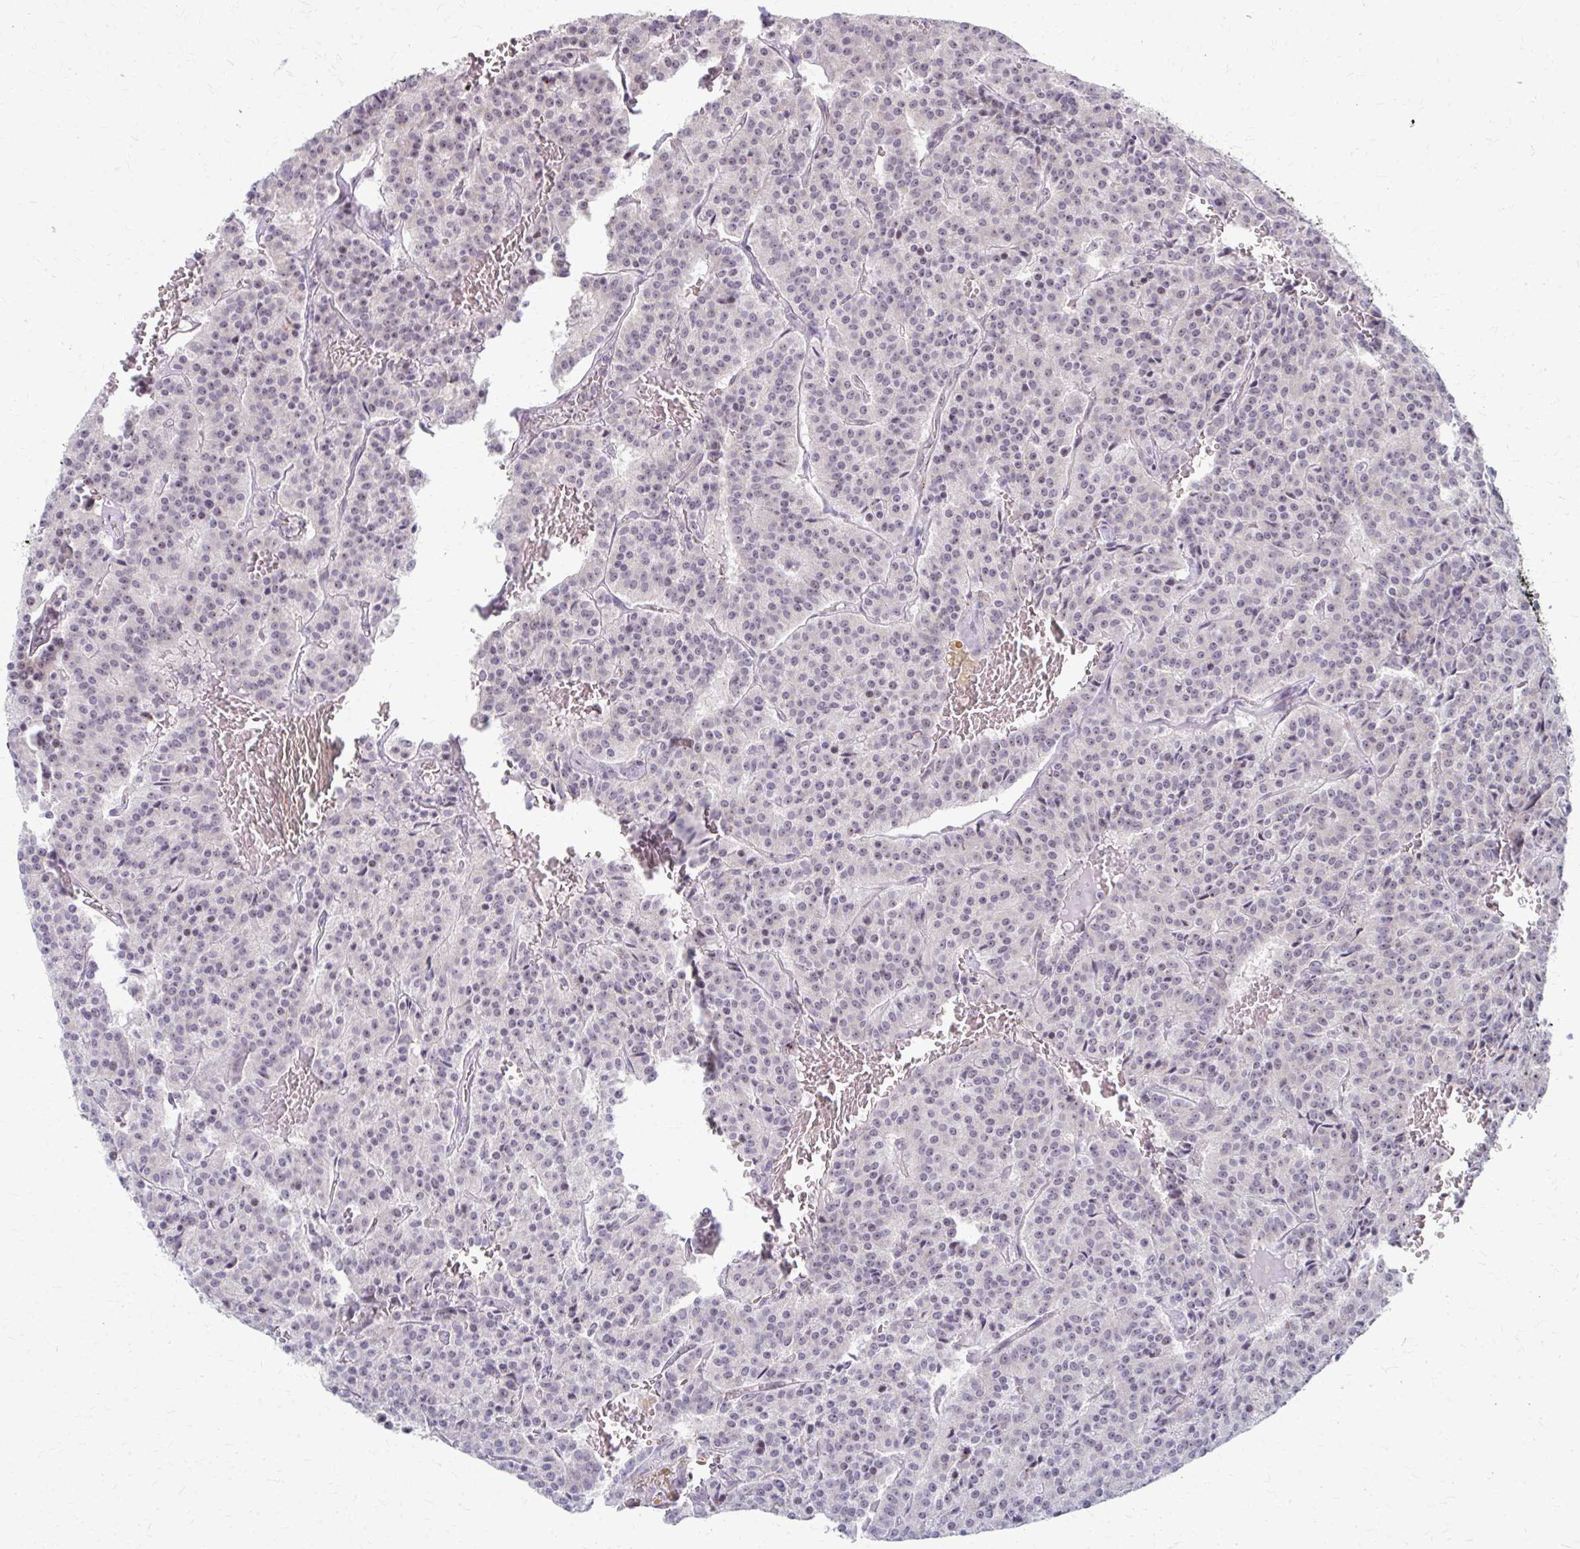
{"staining": {"intensity": "negative", "quantity": "none", "location": "none"}, "tissue": "carcinoid", "cell_type": "Tumor cells", "image_type": "cancer", "snomed": [{"axis": "morphology", "description": "Carcinoid, malignant, NOS"}, {"axis": "topography", "description": "Lung"}], "caption": "Human carcinoid stained for a protein using immunohistochemistry demonstrates no expression in tumor cells.", "gene": "NUDT16", "patient": {"sex": "male", "age": 70}}